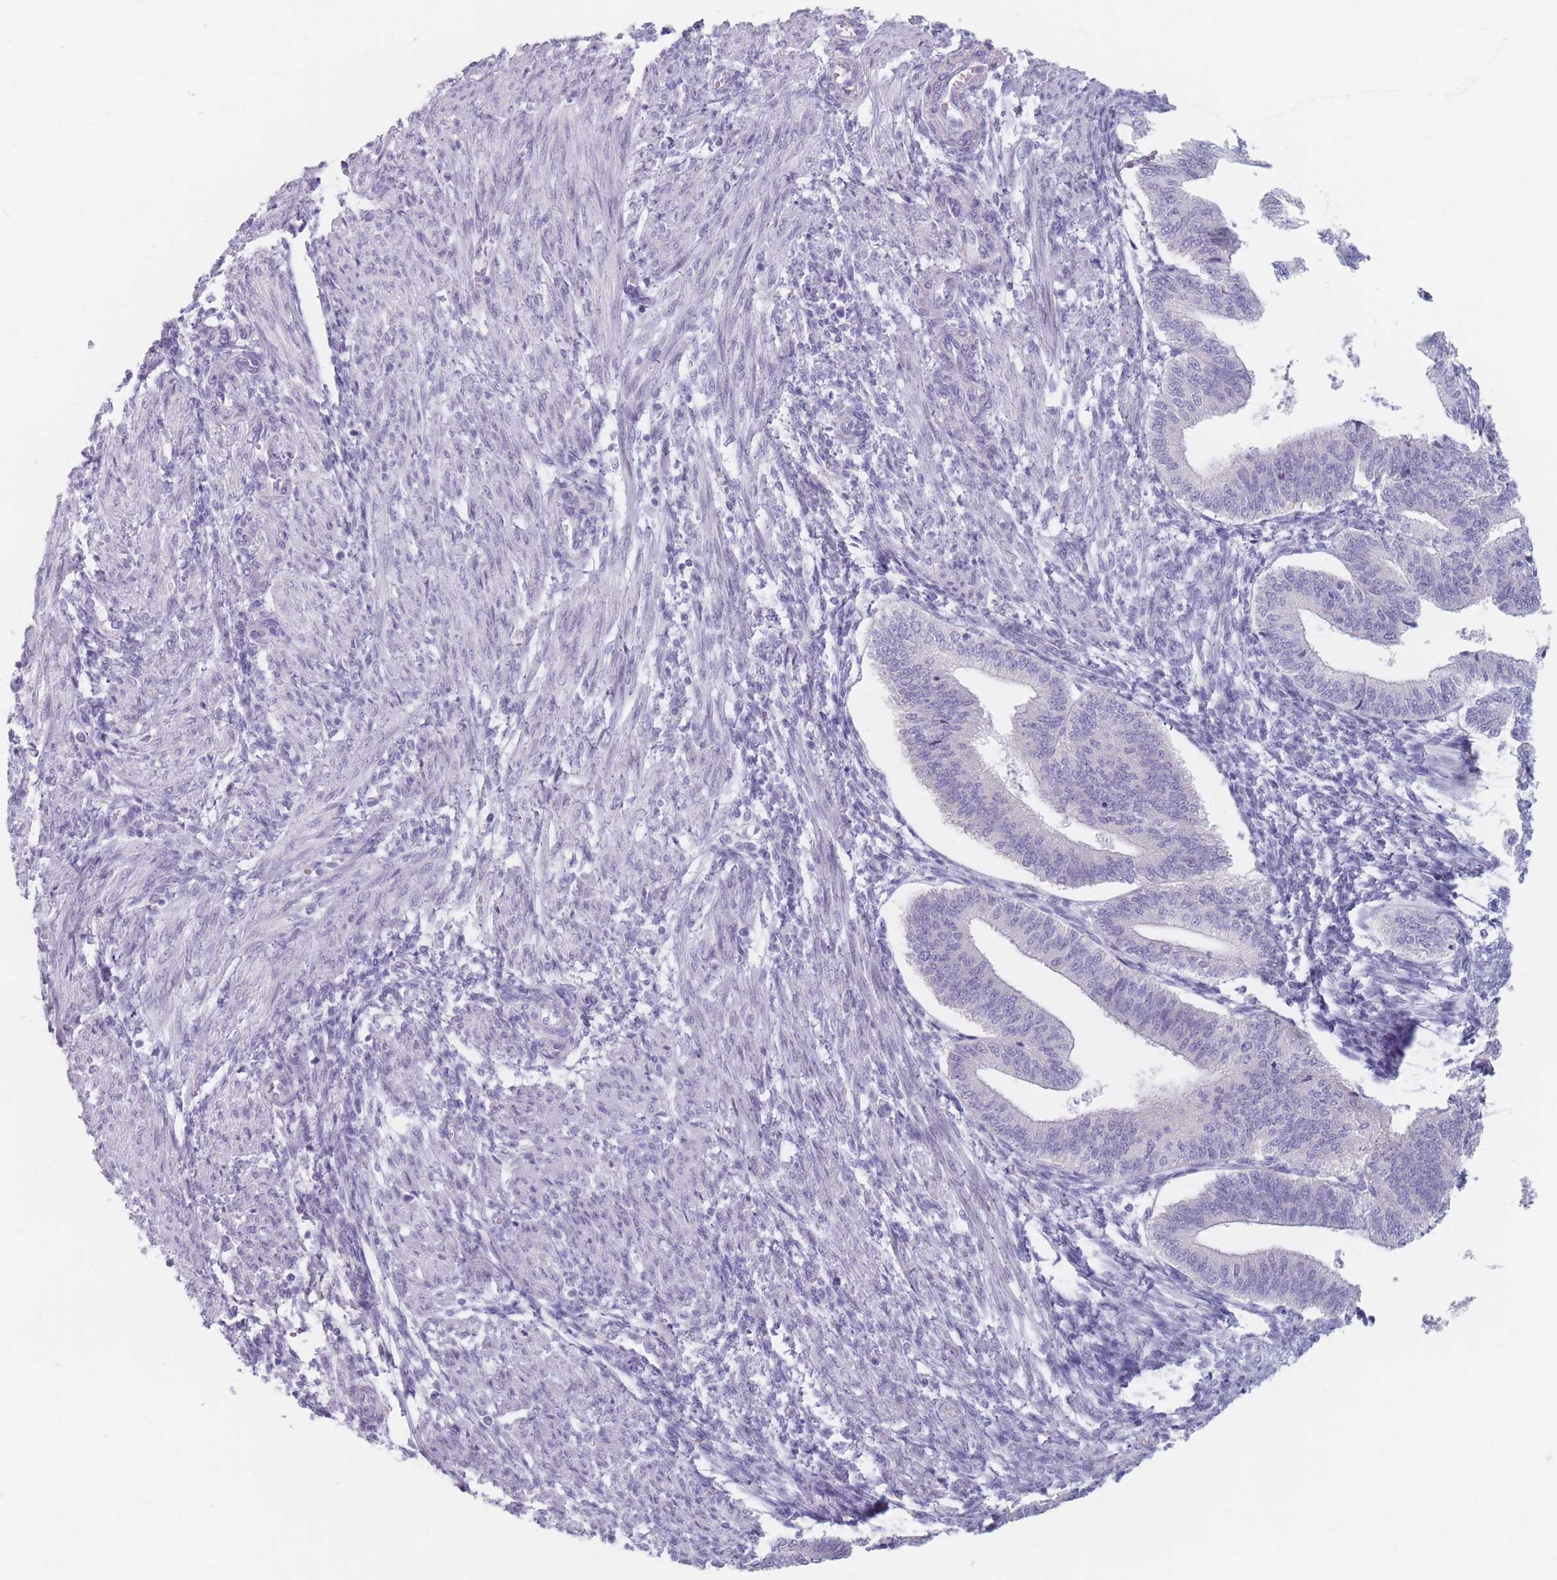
{"staining": {"intensity": "negative", "quantity": "none", "location": "none"}, "tissue": "endometrium", "cell_type": "Cells in endometrial stroma", "image_type": "normal", "snomed": [{"axis": "morphology", "description": "Normal tissue, NOS"}, {"axis": "topography", "description": "Endometrium"}], "caption": "Photomicrograph shows no protein expression in cells in endometrial stroma of unremarkable endometrium.", "gene": "PIGM", "patient": {"sex": "female", "age": 34}}